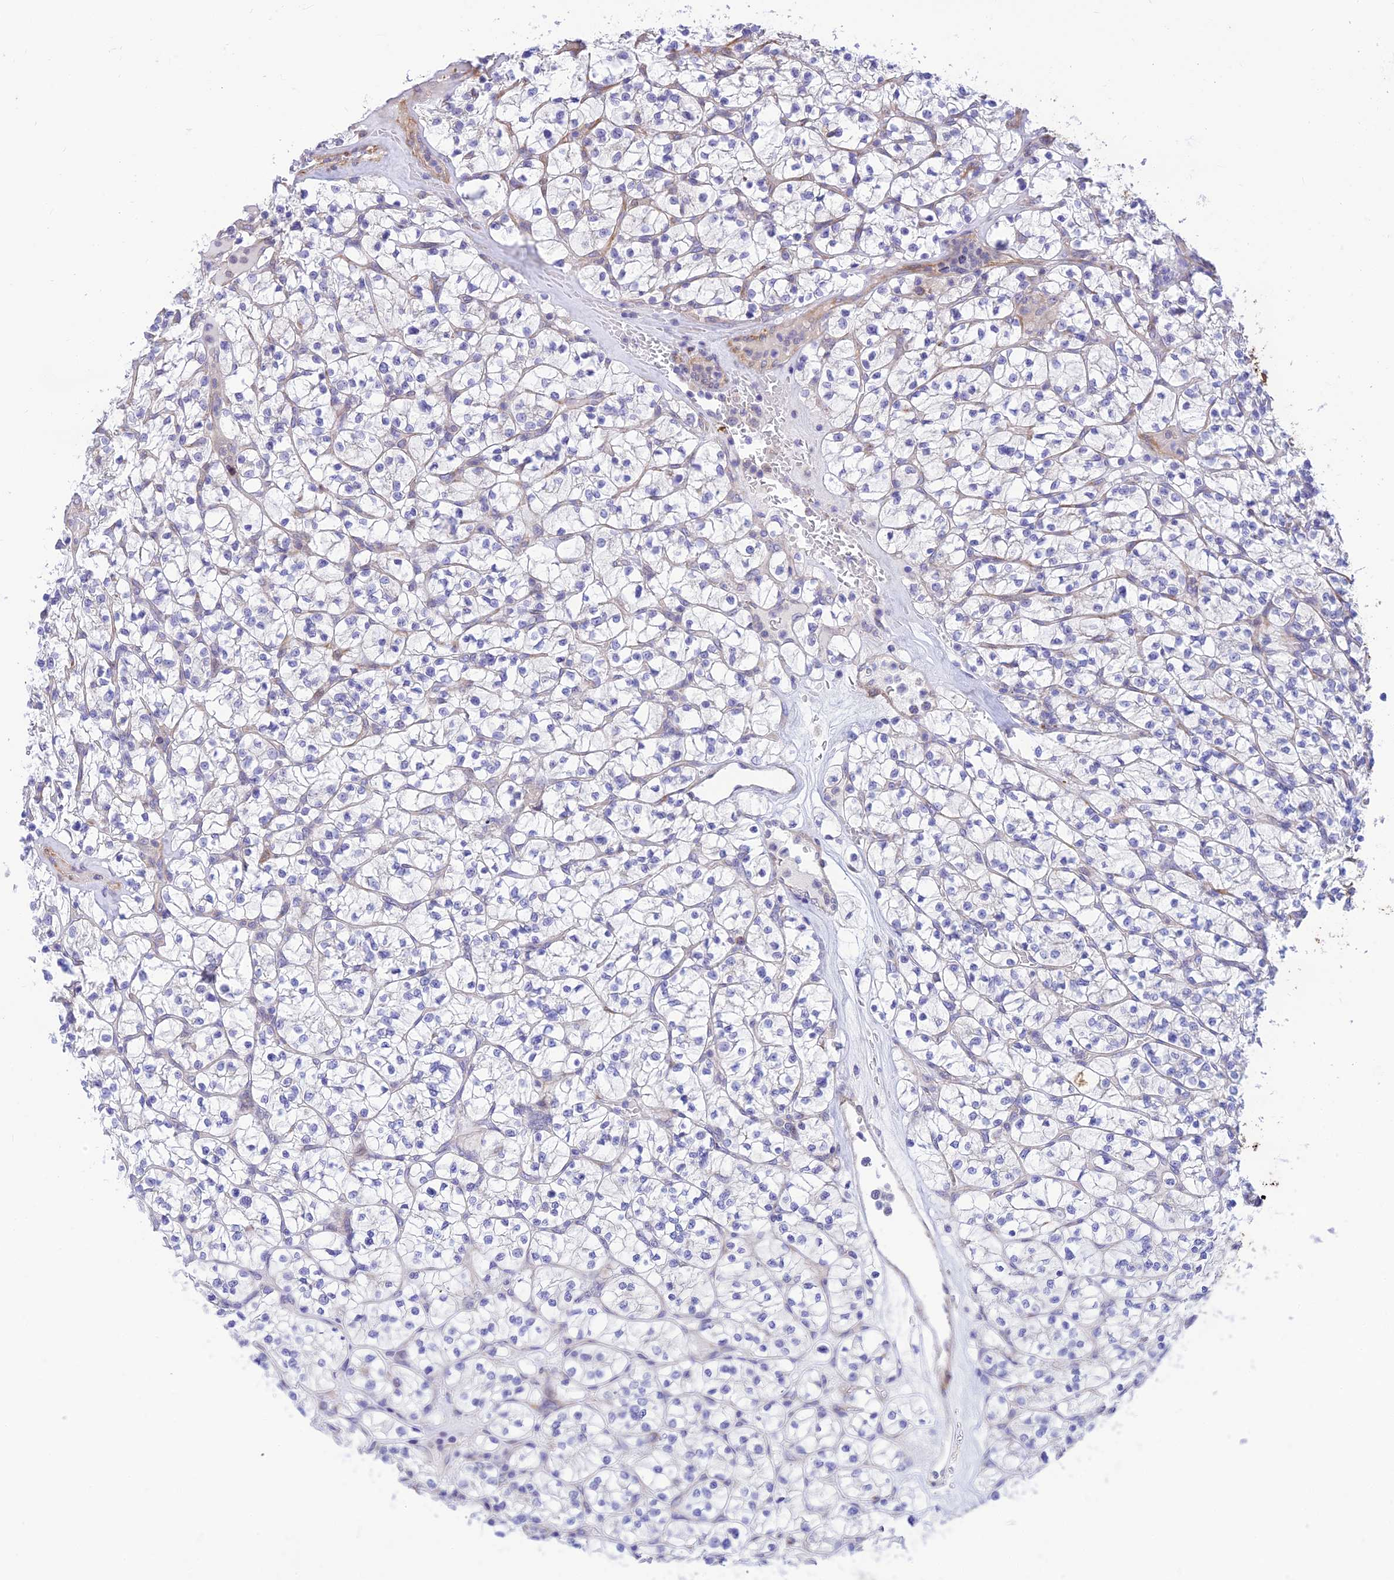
{"staining": {"intensity": "negative", "quantity": "none", "location": "none"}, "tissue": "renal cancer", "cell_type": "Tumor cells", "image_type": "cancer", "snomed": [{"axis": "morphology", "description": "Adenocarcinoma, NOS"}, {"axis": "topography", "description": "Kidney"}], "caption": "An IHC micrograph of renal adenocarcinoma is shown. There is no staining in tumor cells of renal adenocarcinoma.", "gene": "FAM186B", "patient": {"sex": "female", "age": 64}}